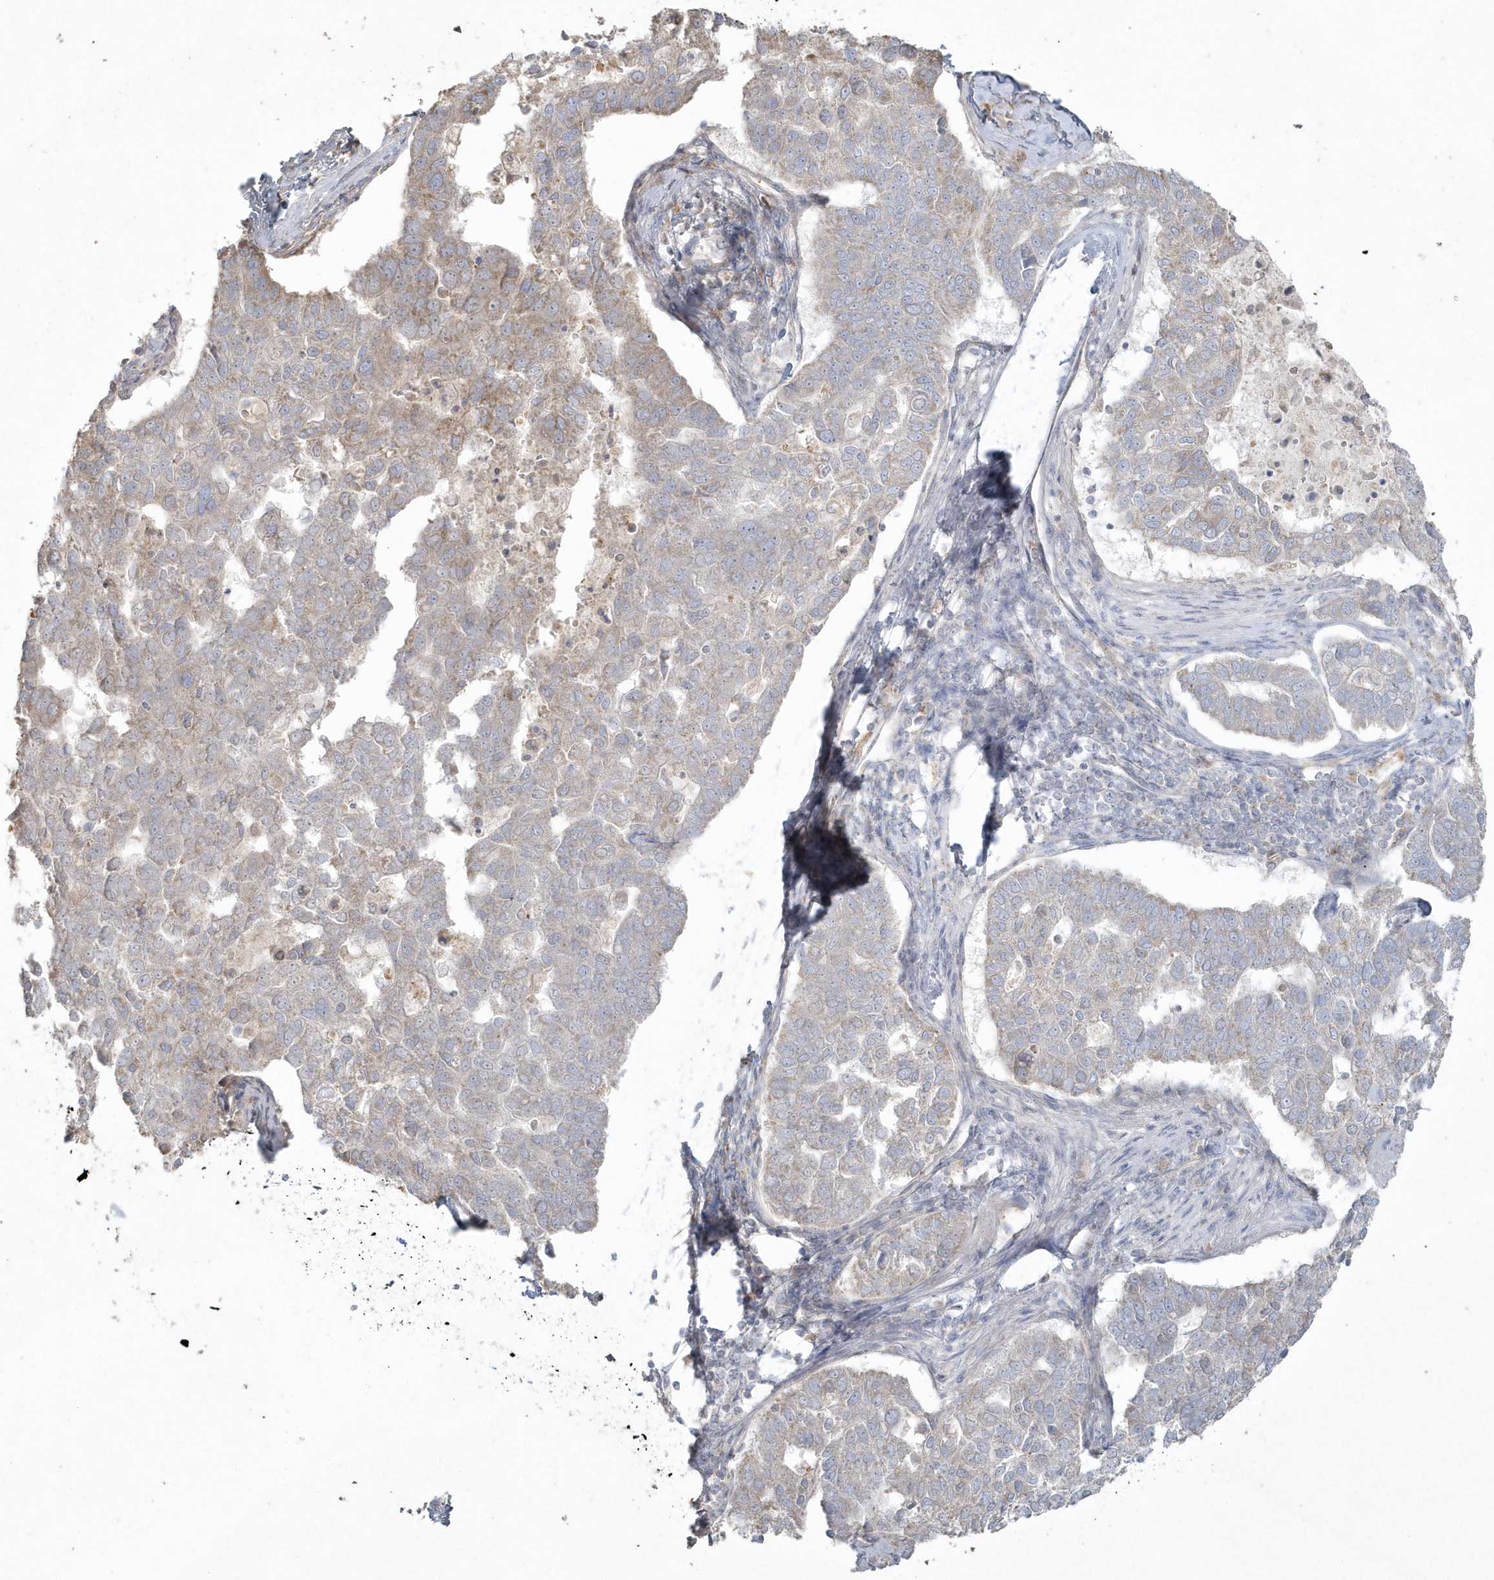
{"staining": {"intensity": "weak", "quantity": "25%-75%", "location": "cytoplasmic/membranous"}, "tissue": "pancreatic cancer", "cell_type": "Tumor cells", "image_type": "cancer", "snomed": [{"axis": "morphology", "description": "Adenocarcinoma, NOS"}, {"axis": "topography", "description": "Pancreas"}], "caption": "Immunohistochemistry (DAB) staining of pancreatic cancer (adenocarcinoma) displays weak cytoplasmic/membranous protein expression in about 25%-75% of tumor cells.", "gene": "BLTP3A", "patient": {"sex": "female", "age": 61}}